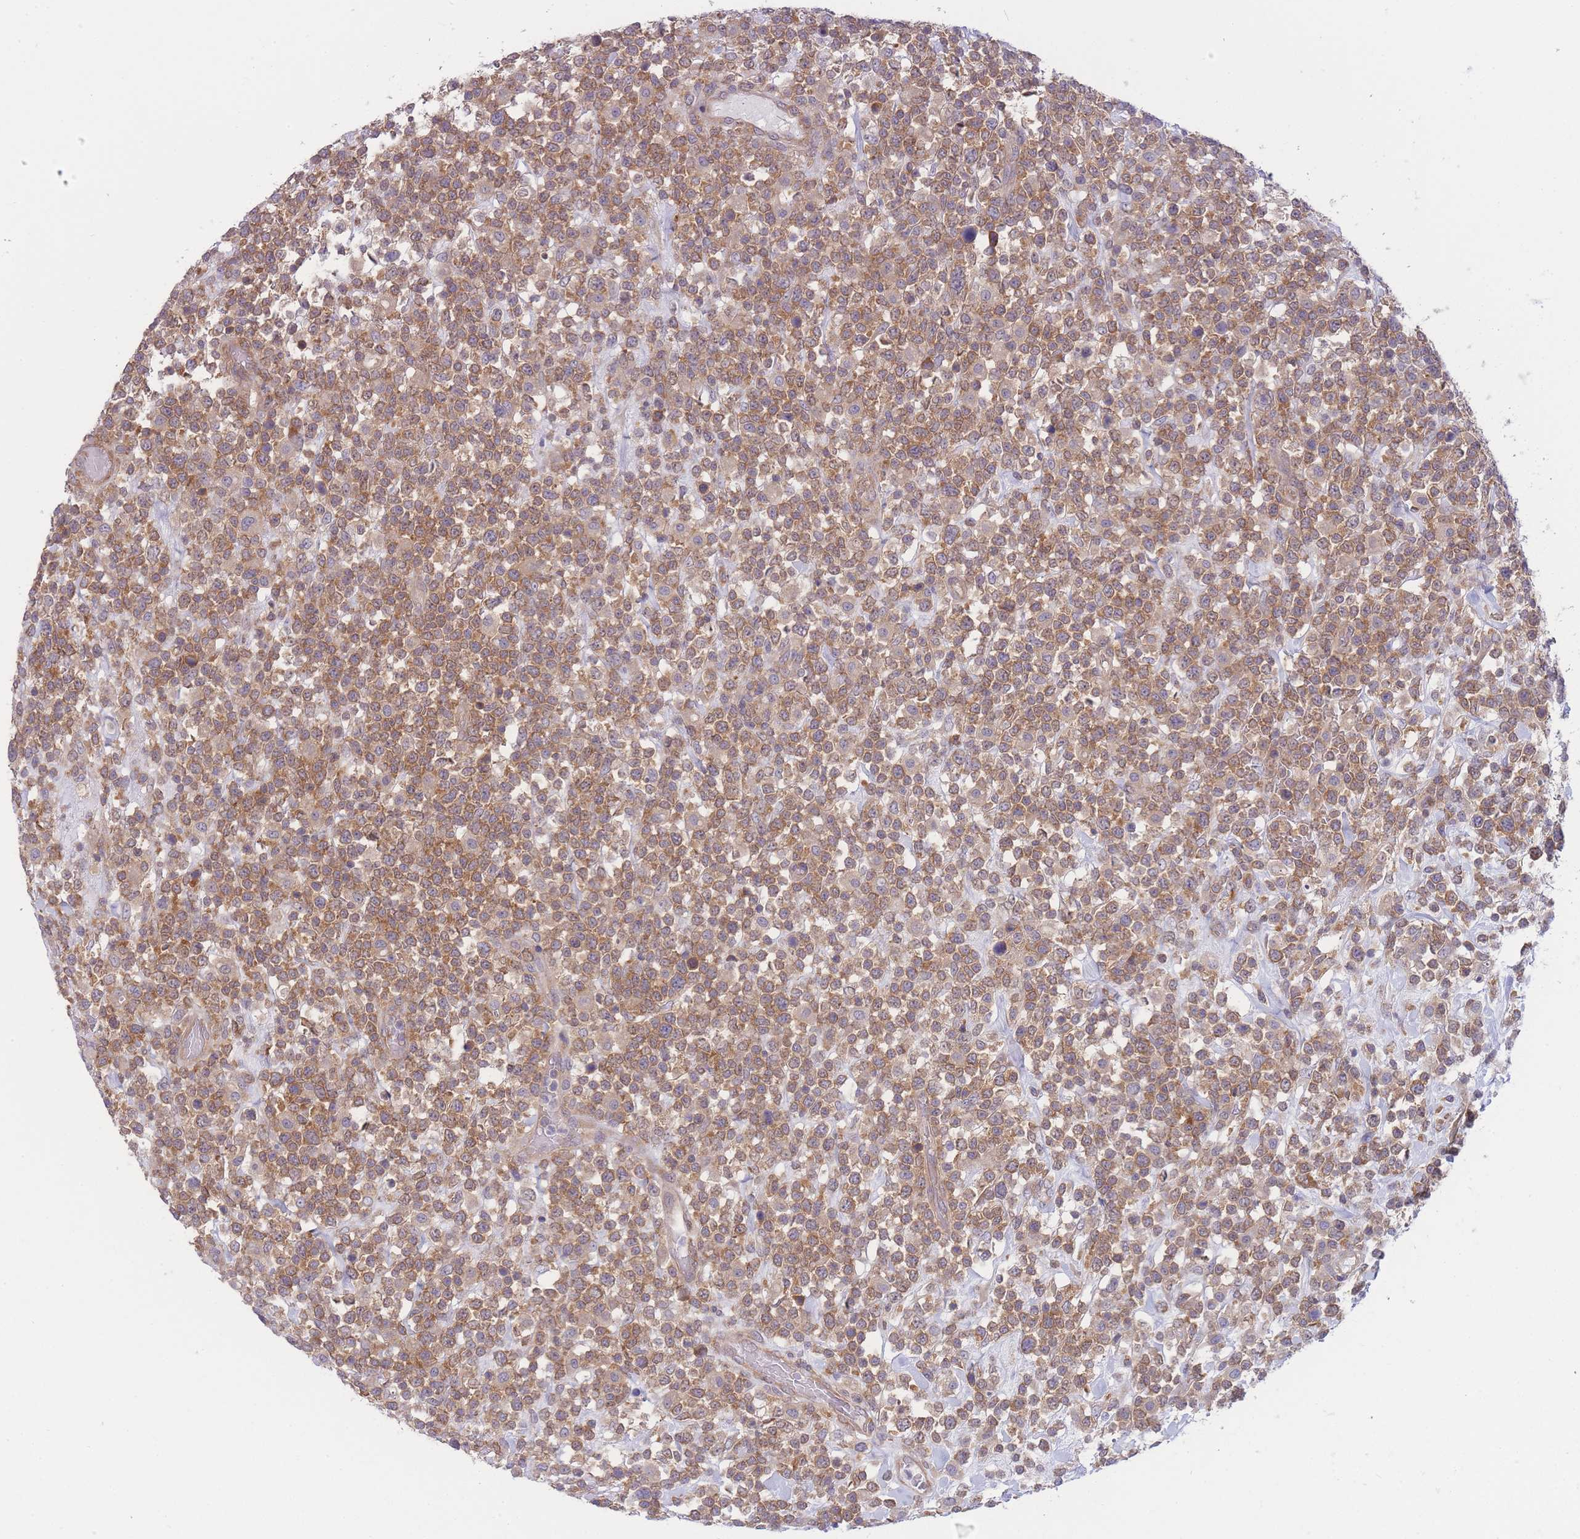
{"staining": {"intensity": "moderate", "quantity": ">75%", "location": "cytoplasmic/membranous"}, "tissue": "lymphoma", "cell_type": "Tumor cells", "image_type": "cancer", "snomed": [{"axis": "morphology", "description": "Malignant lymphoma, non-Hodgkin's type, High grade"}, {"axis": "topography", "description": "Colon"}], "caption": "Moderate cytoplasmic/membranous staining for a protein is present in about >75% of tumor cells of lymphoma using IHC.", "gene": "PFDN6", "patient": {"sex": "female", "age": 53}}